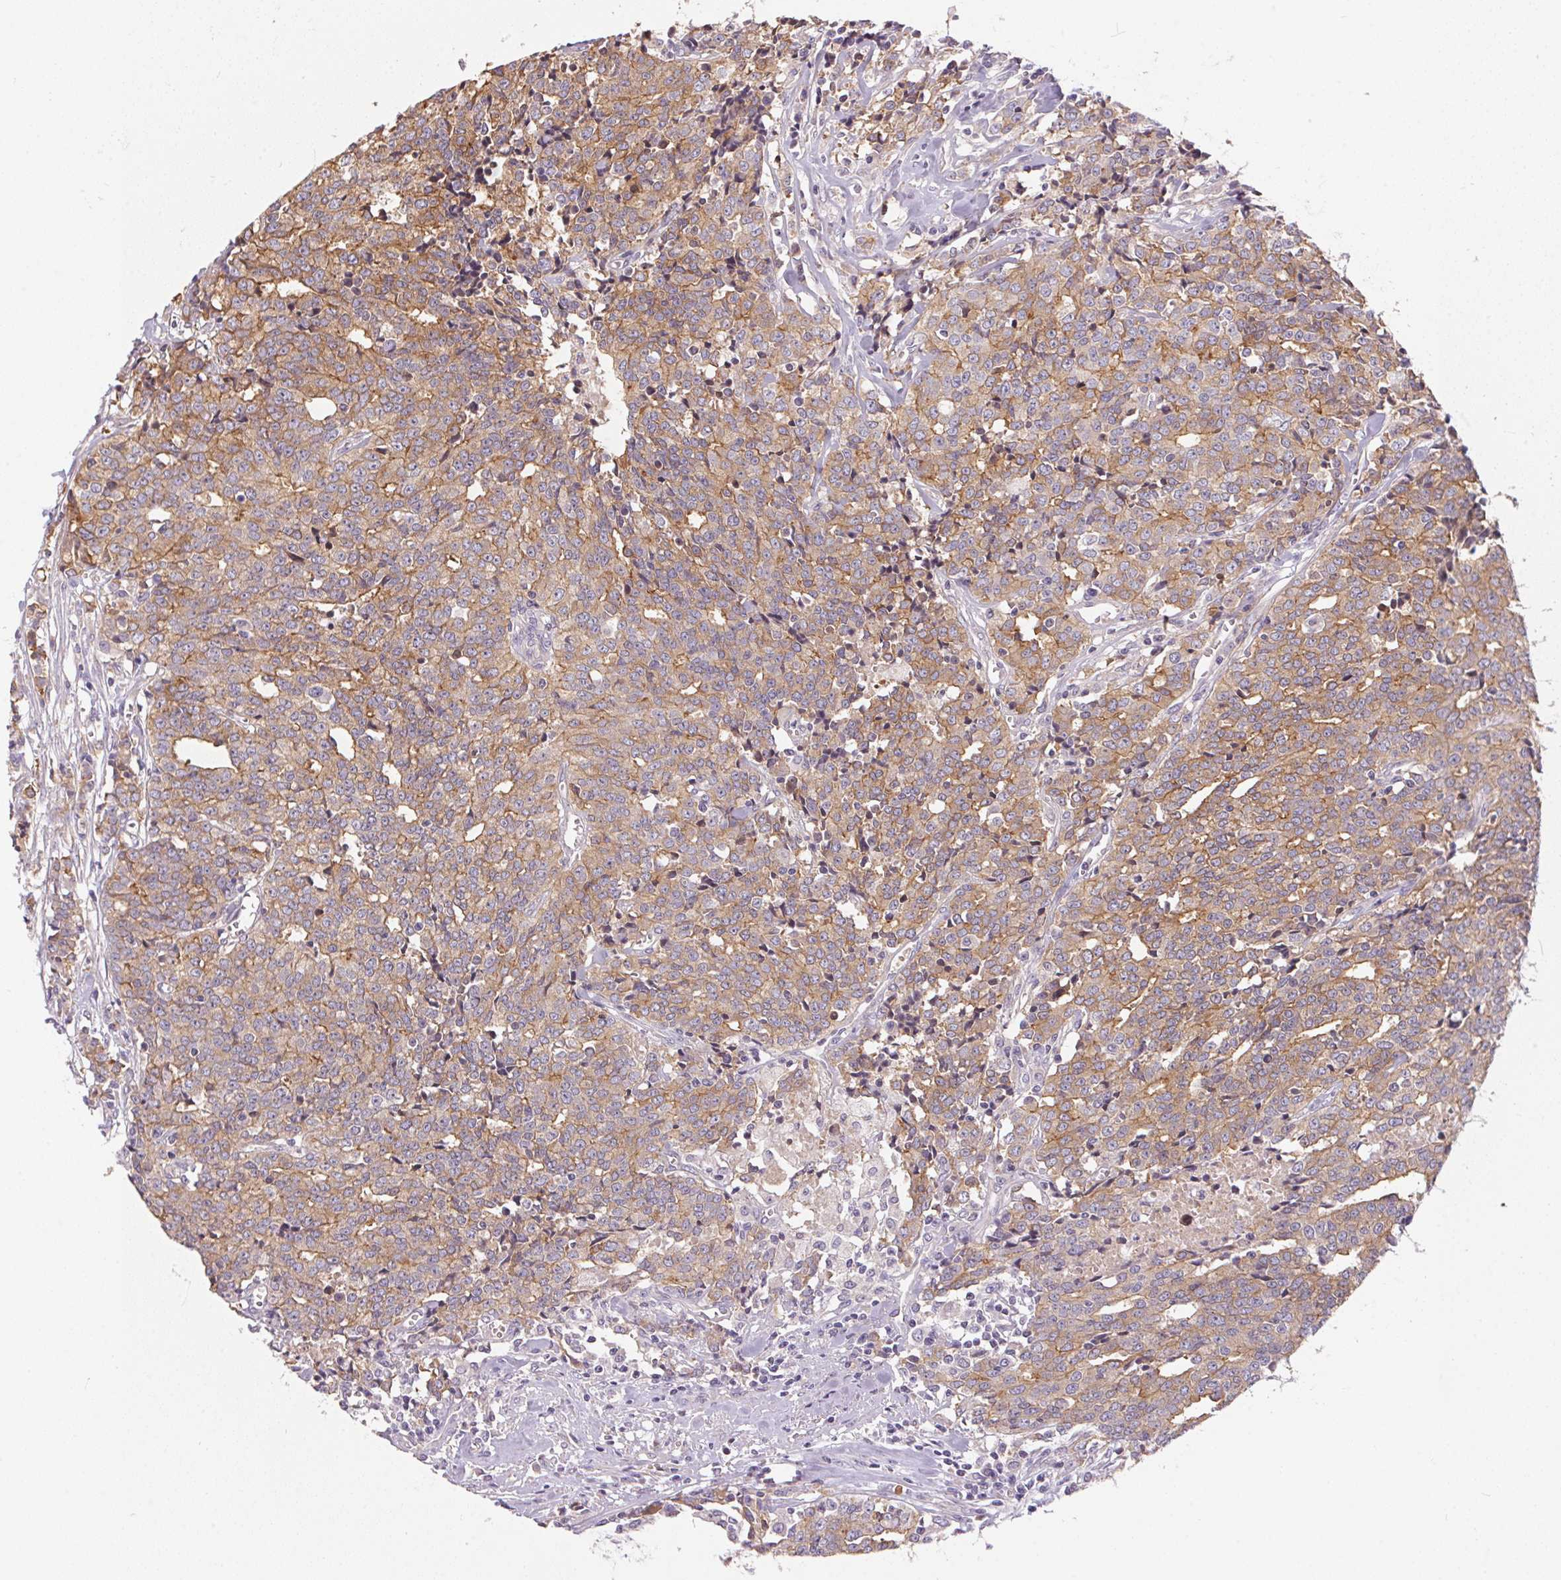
{"staining": {"intensity": "moderate", "quantity": ">75%", "location": "cytoplasmic/membranous"}, "tissue": "prostate cancer", "cell_type": "Tumor cells", "image_type": "cancer", "snomed": [{"axis": "morphology", "description": "Adenocarcinoma, High grade"}, {"axis": "topography", "description": "Prostate and seminal vesicle, NOS"}], "caption": "Prostate cancer (high-grade adenocarcinoma) stained for a protein demonstrates moderate cytoplasmic/membranous positivity in tumor cells. (Stains: DAB in brown, nuclei in blue, Microscopy: brightfield microscopy at high magnification).", "gene": "UNC13B", "patient": {"sex": "male", "age": 60}}